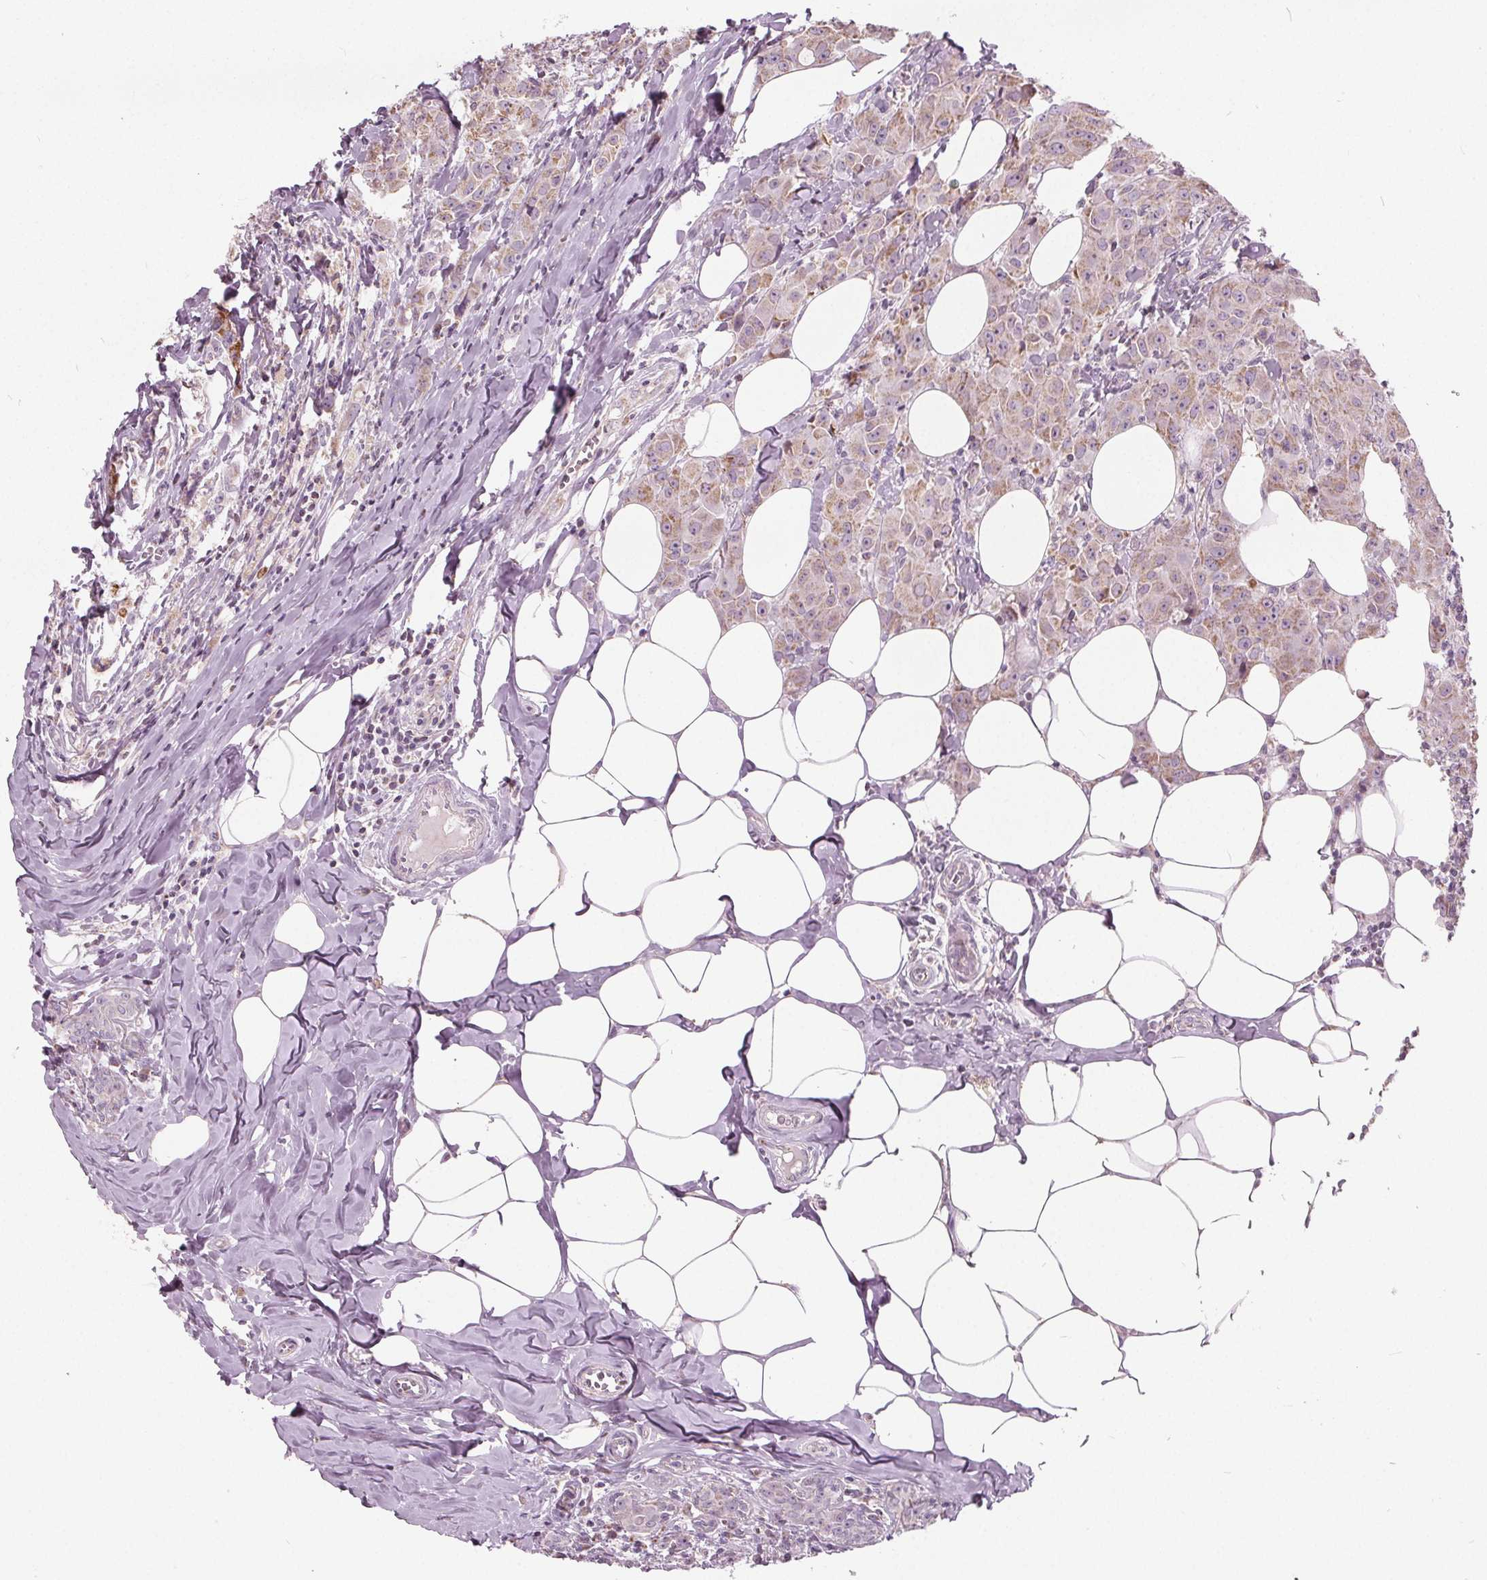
{"staining": {"intensity": "moderate", "quantity": ">75%", "location": "cytoplasmic/membranous"}, "tissue": "breast cancer", "cell_type": "Tumor cells", "image_type": "cancer", "snomed": [{"axis": "morphology", "description": "Normal tissue, NOS"}, {"axis": "morphology", "description": "Duct carcinoma"}, {"axis": "topography", "description": "Breast"}], "caption": "Breast cancer (intraductal carcinoma) was stained to show a protein in brown. There is medium levels of moderate cytoplasmic/membranous expression in approximately >75% of tumor cells. The protein of interest is stained brown, and the nuclei are stained in blue (DAB IHC with brightfield microscopy, high magnification).", "gene": "ECI2", "patient": {"sex": "female", "age": 43}}